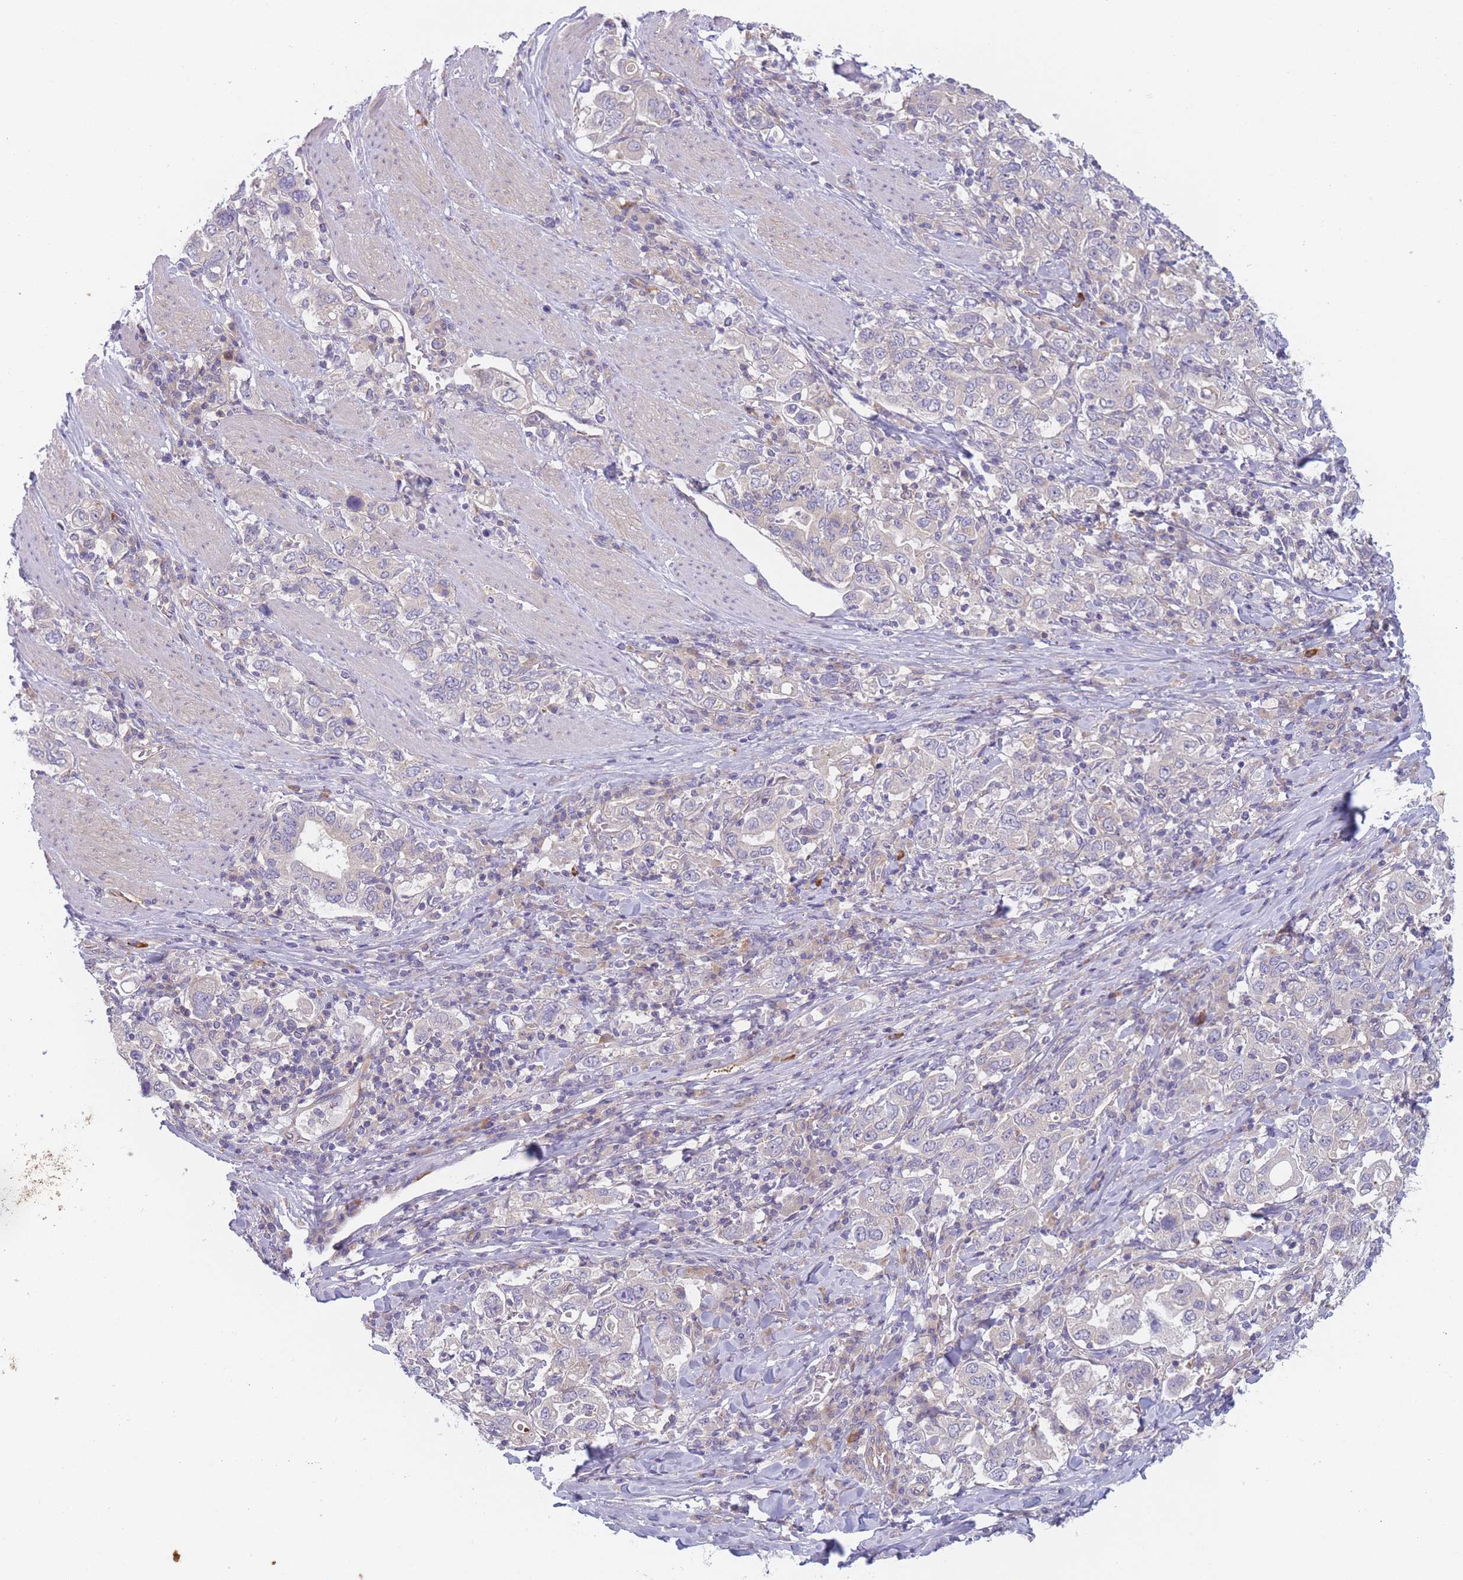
{"staining": {"intensity": "negative", "quantity": "none", "location": "none"}, "tissue": "stomach cancer", "cell_type": "Tumor cells", "image_type": "cancer", "snomed": [{"axis": "morphology", "description": "Adenocarcinoma, NOS"}, {"axis": "topography", "description": "Stomach, upper"}], "caption": "This is an immunohistochemistry micrograph of human stomach adenocarcinoma. There is no expression in tumor cells.", "gene": "WDR93", "patient": {"sex": "male", "age": 62}}